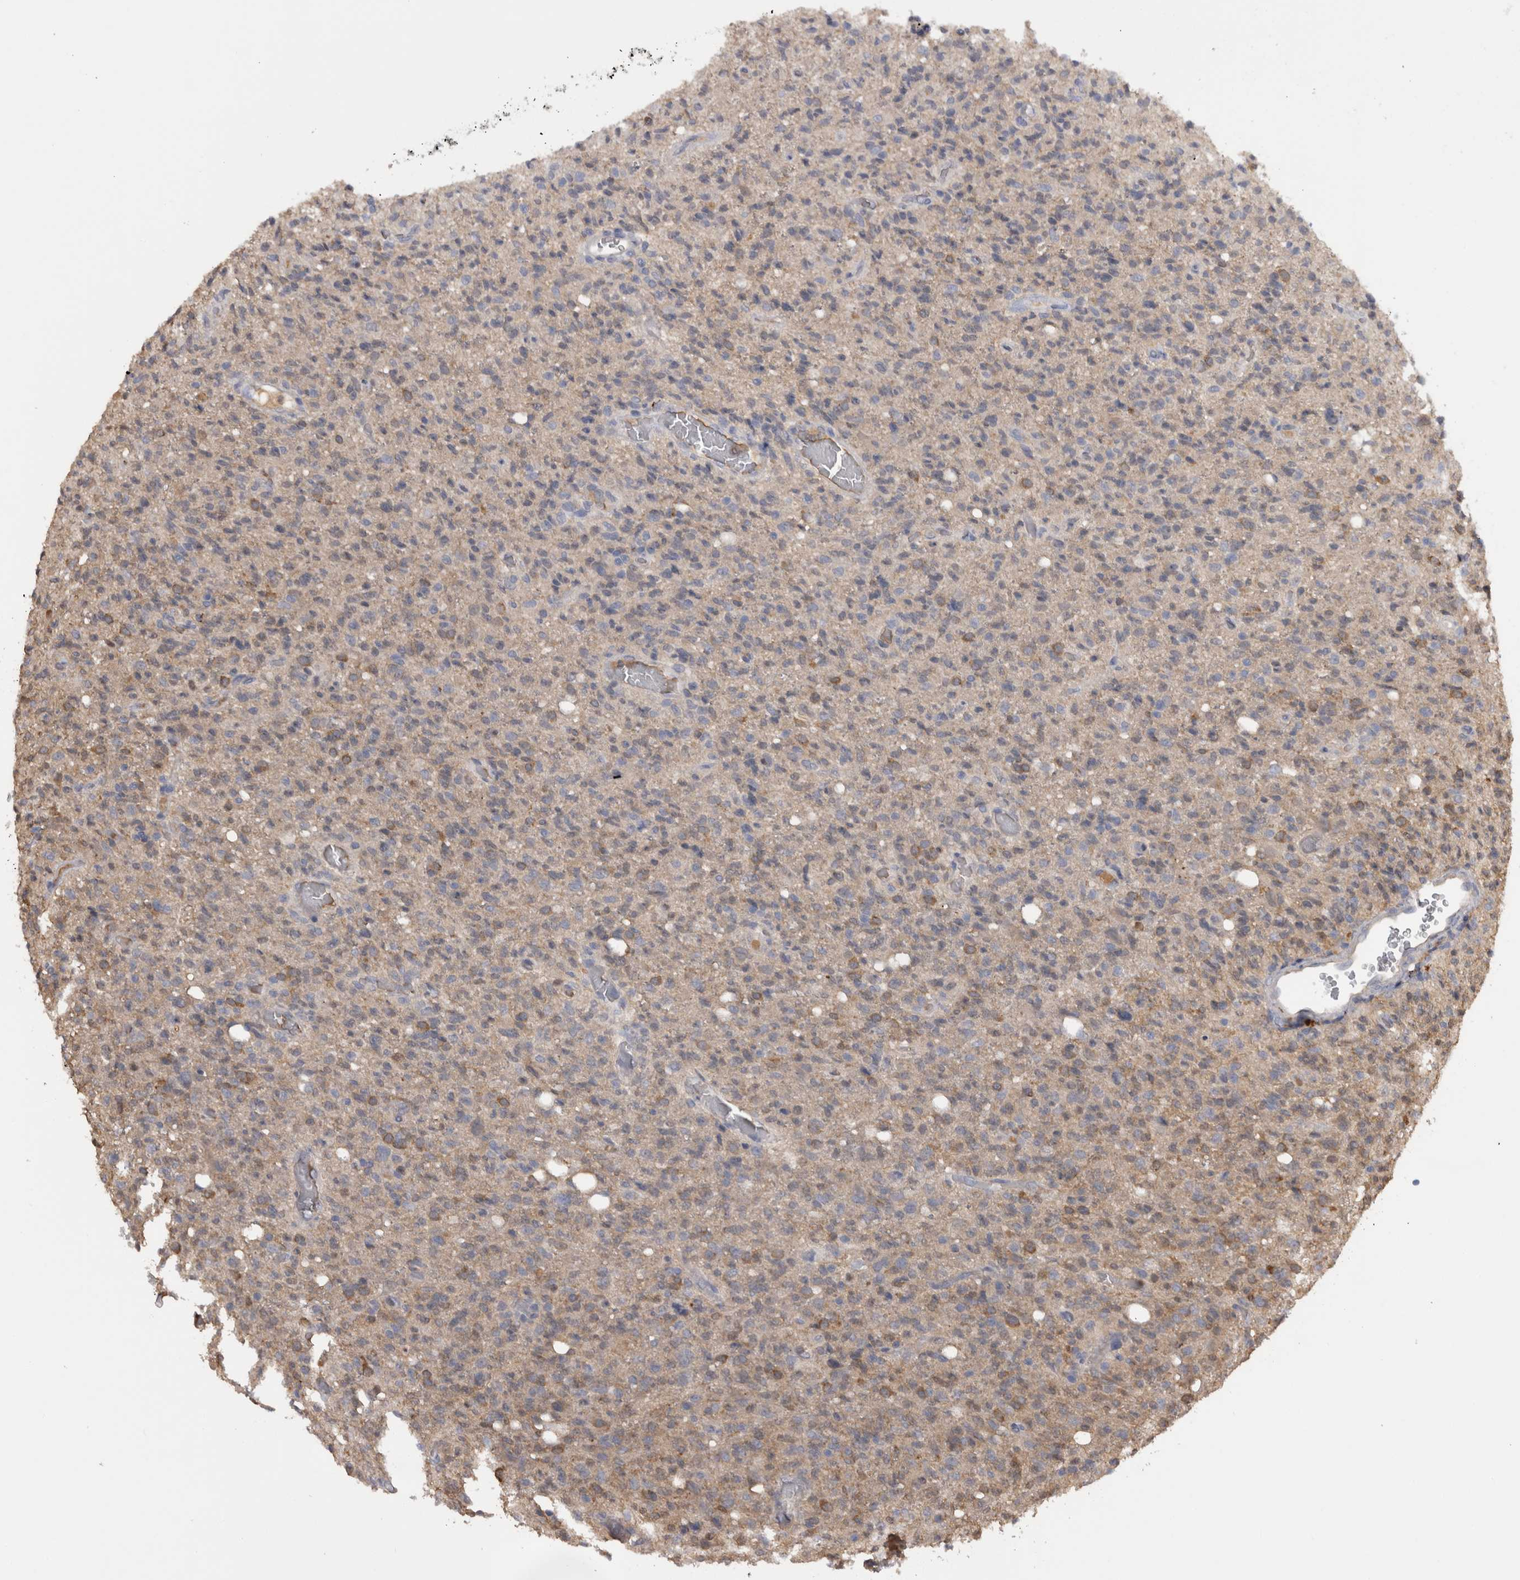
{"staining": {"intensity": "weak", "quantity": "25%-75%", "location": "cytoplasmic/membranous"}, "tissue": "glioma", "cell_type": "Tumor cells", "image_type": "cancer", "snomed": [{"axis": "morphology", "description": "Glioma, malignant, High grade"}, {"axis": "topography", "description": "Brain"}], "caption": "Immunohistochemistry of human glioma exhibits low levels of weak cytoplasmic/membranous expression in approximately 25%-75% of tumor cells.", "gene": "TMED7", "patient": {"sex": "female", "age": 57}}